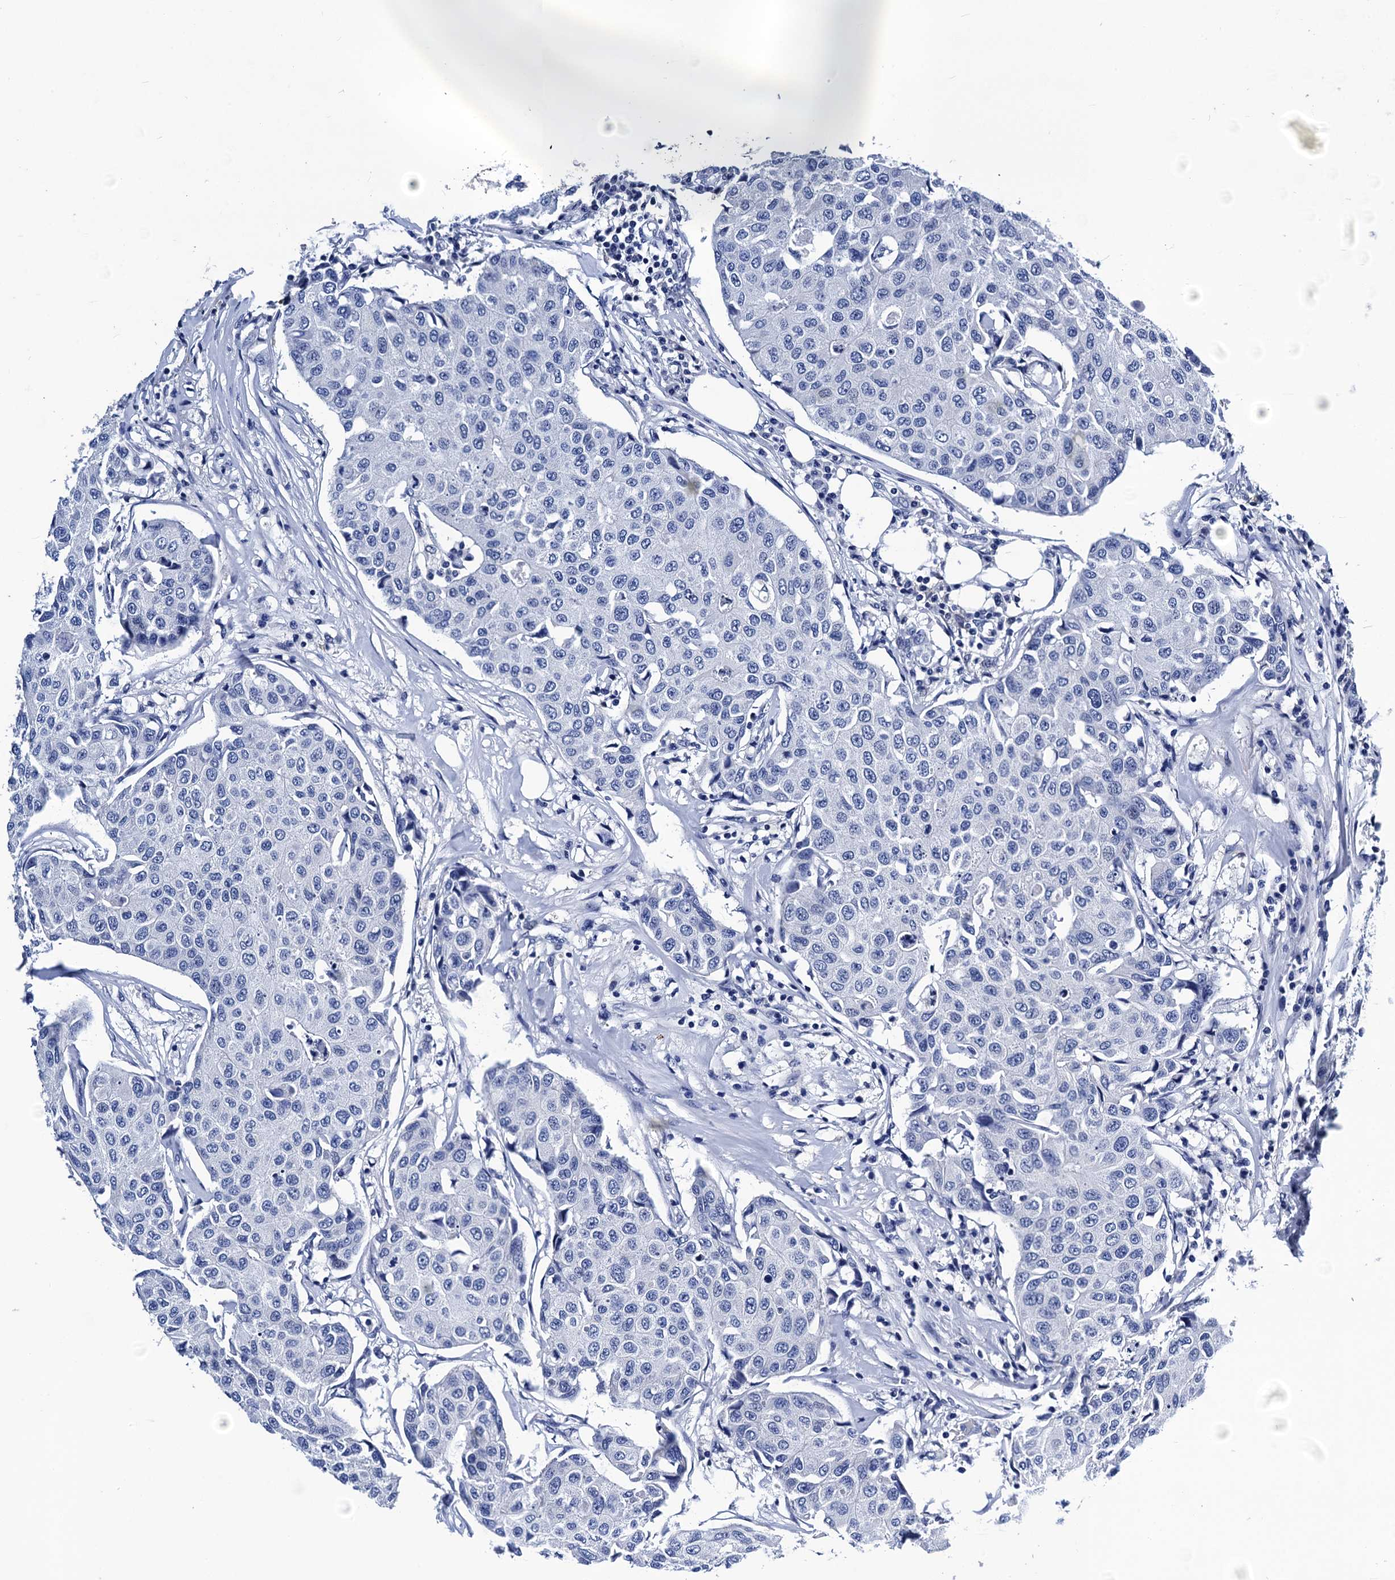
{"staining": {"intensity": "negative", "quantity": "none", "location": "none"}, "tissue": "breast cancer", "cell_type": "Tumor cells", "image_type": "cancer", "snomed": [{"axis": "morphology", "description": "Duct carcinoma"}, {"axis": "topography", "description": "Breast"}], "caption": "This is an immunohistochemistry (IHC) photomicrograph of breast cancer (intraductal carcinoma). There is no staining in tumor cells.", "gene": "LRRC30", "patient": {"sex": "female", "age": 80}}